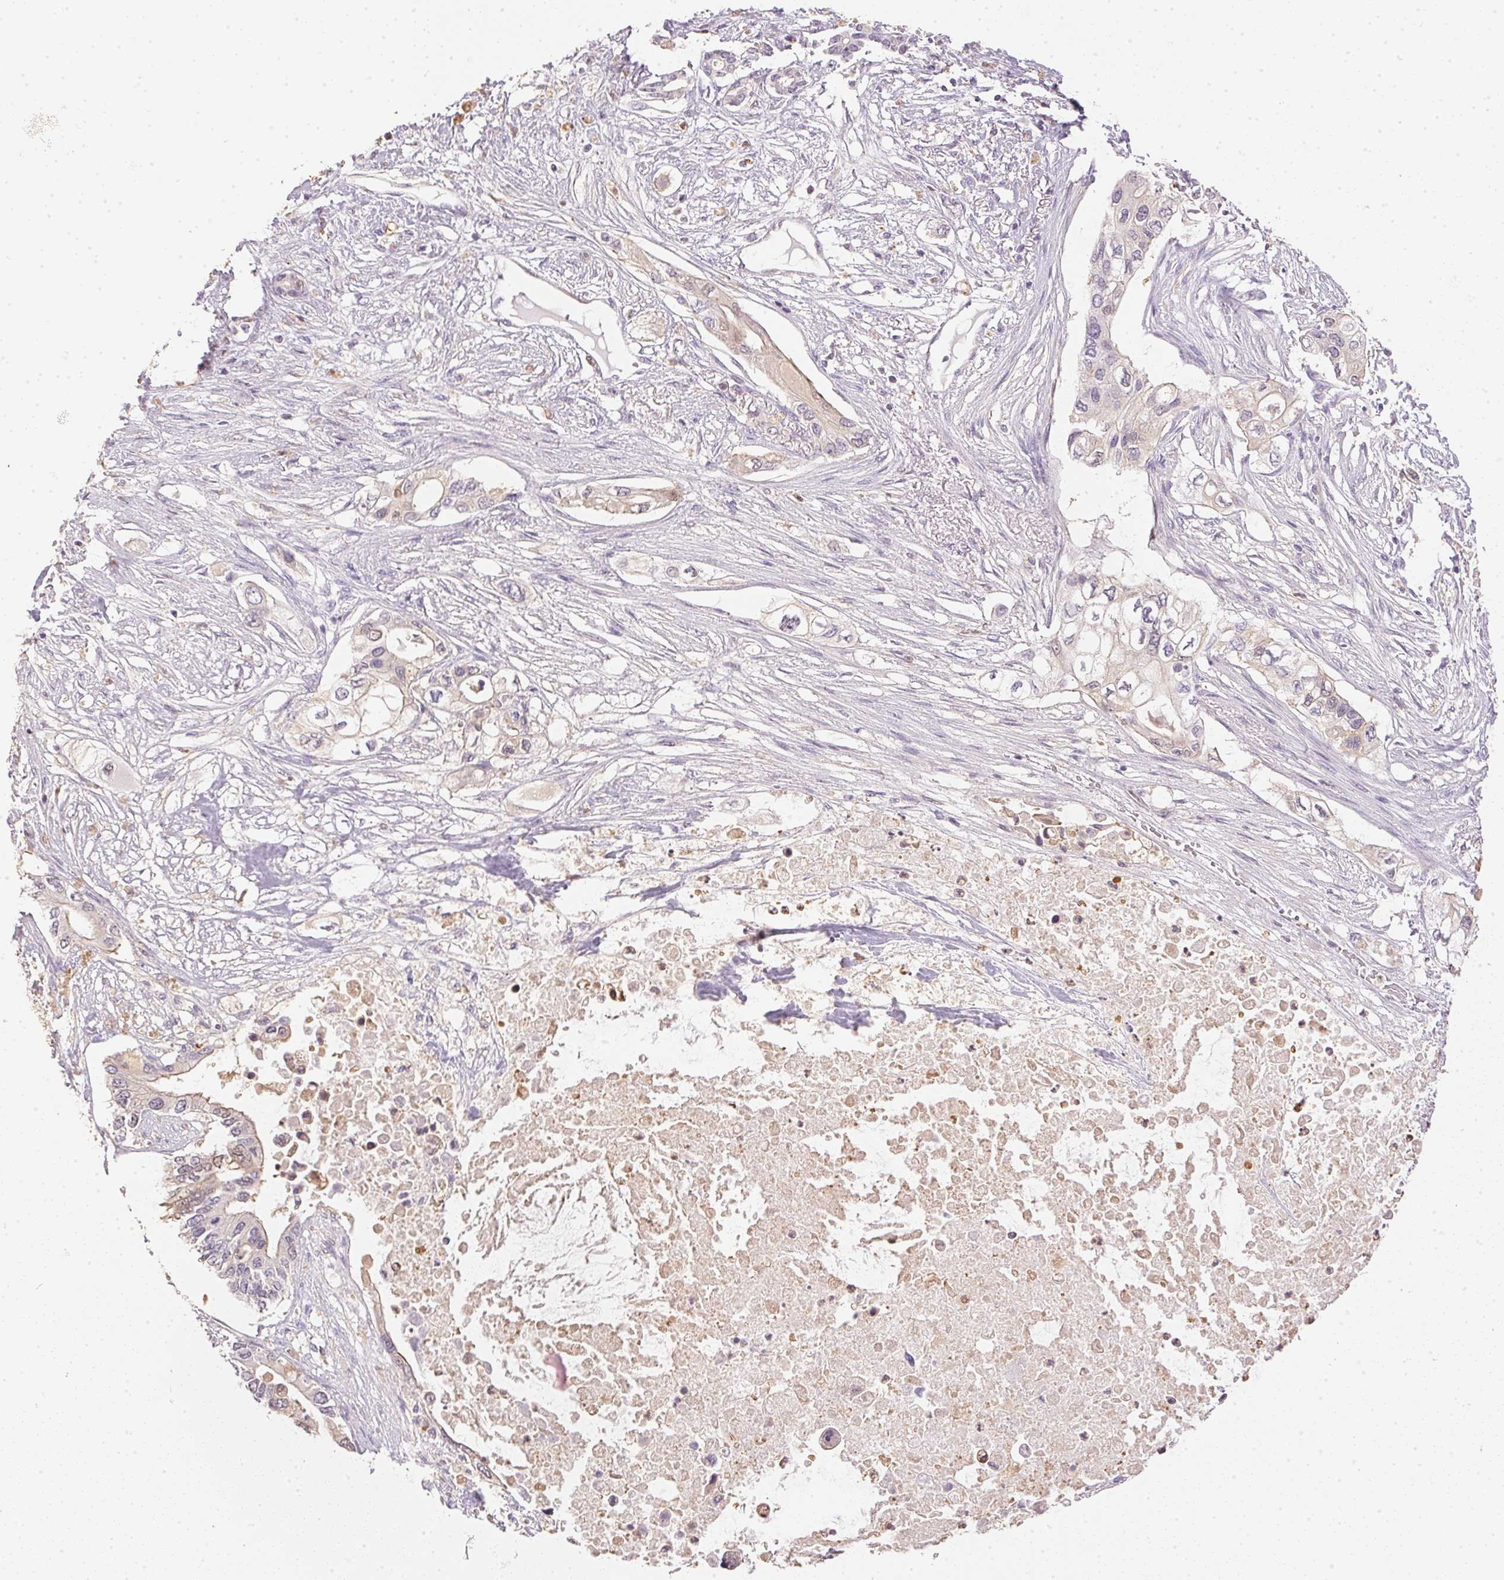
{"staining": {"intensity": "weak", "quantity": "<25%", "location": "cytoplasmic/membranous"}, "tissue": "pancreatic cancer", "cell_type": "Tumor cells", "image_type": "cancer", "snomed": [{"axis": "morphology", "description": "Adenocarcinoma, NOS"}, {"axis": "topography", "description": "Pancreas"}], "caption": "Immunohistochemical staining of human adenocarcinoma (pancreatic) demonstrates no significant staining in tumor cells.", "gene": "S100A3", "patient": {"sex": "female", "age": 63}}